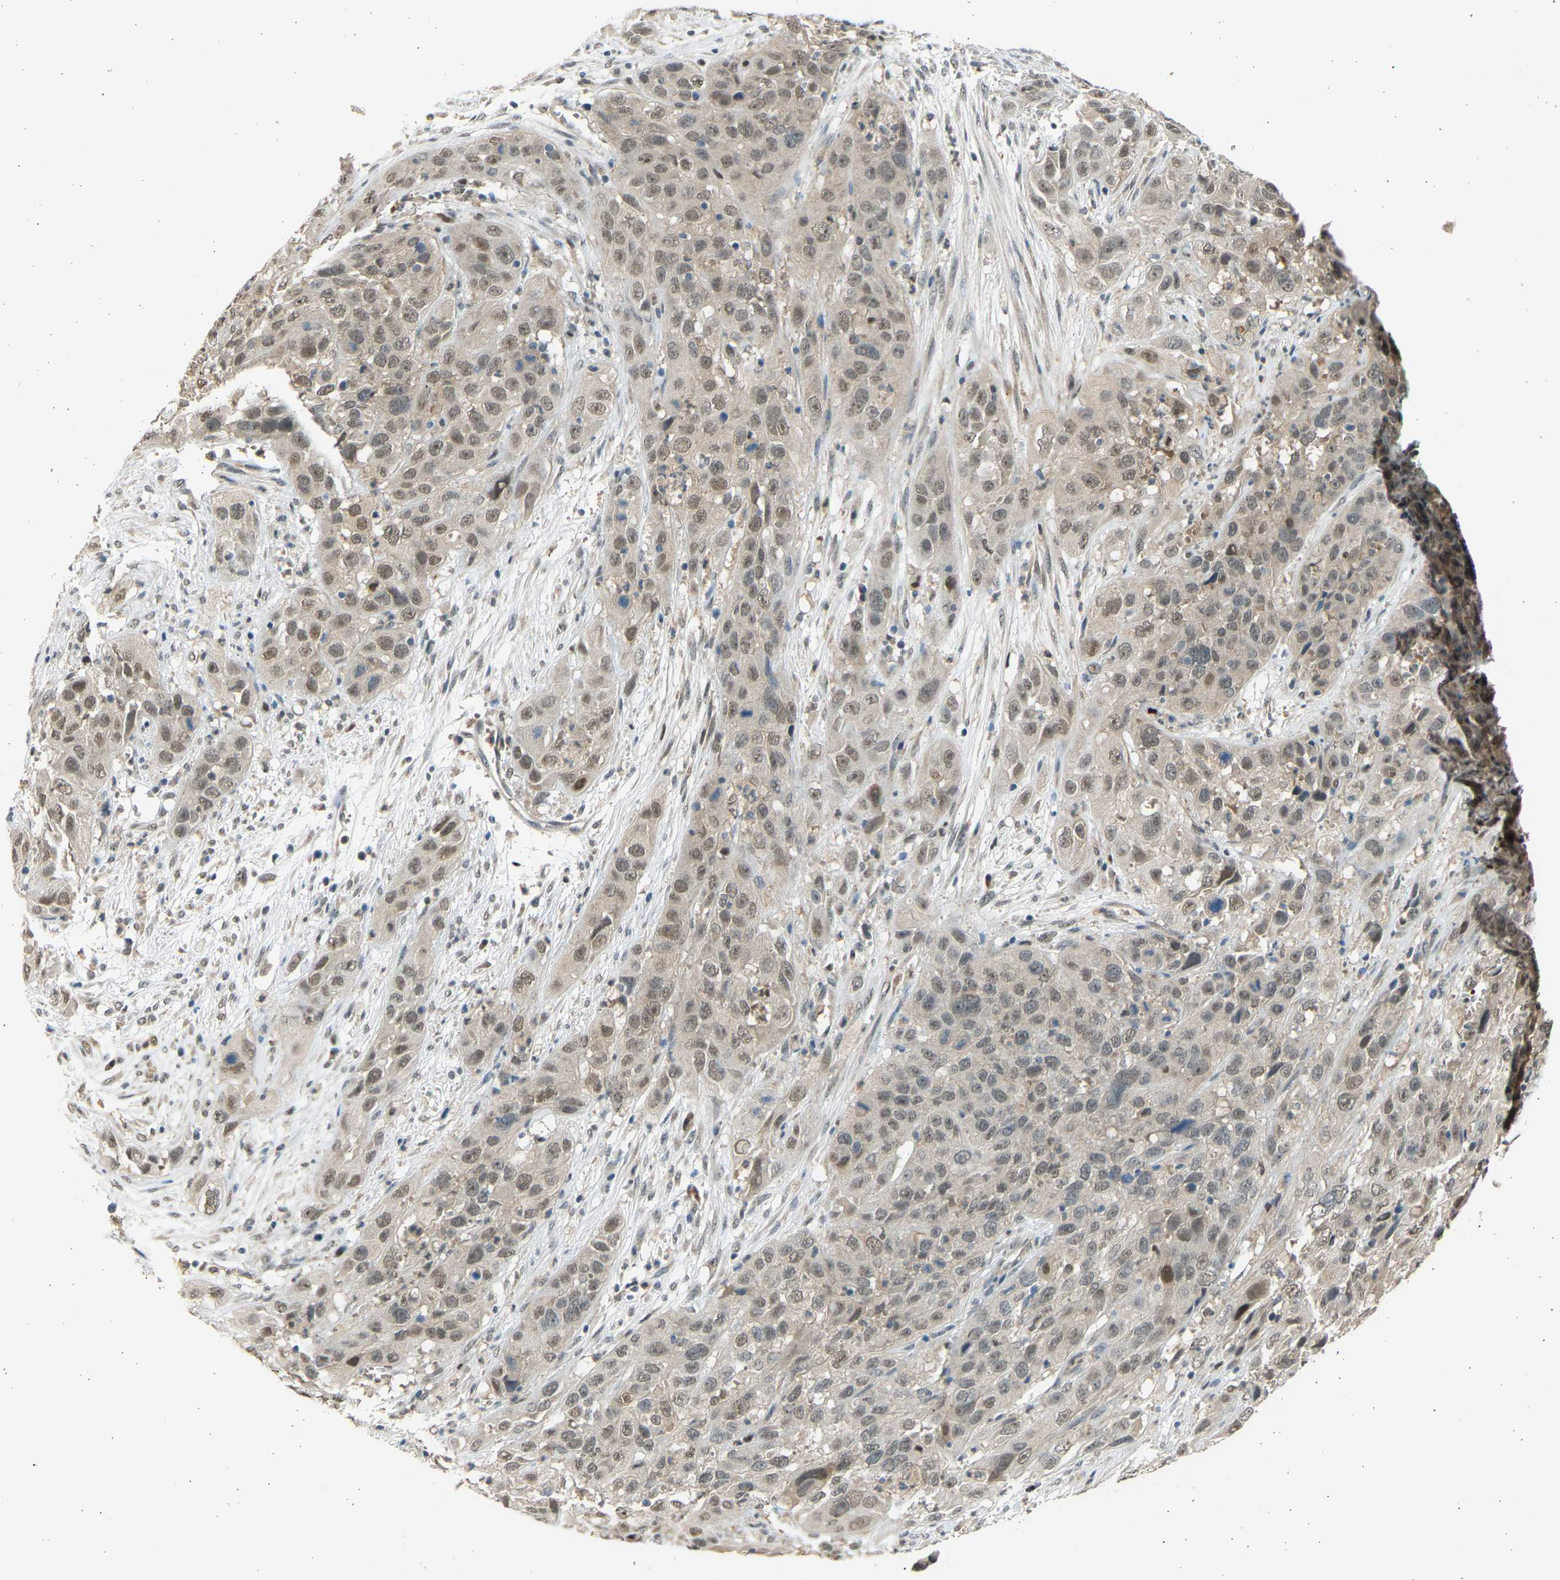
{"staining": {"intensity": "weak", "quantity": ">75%", "location": "cytoplasmic/membranous"}, "tissue": "cervical cancer", "cell_type": "Tumor cells", "image_type": "cancer", "snomed": [{"axis": "morphology", "description": "Squamous cell carcinoma, NOS"}, {"axis": "topography", "description": "Cervix"}], "caption": "Weak cytoplasmic/membranous protein expression is appreciated in approximately >75% of tumor cells in cervical cancer. Nuclei are stained in blue.", "gene": "BIRC2", "patient": {"sex": "female", "age": 32}}